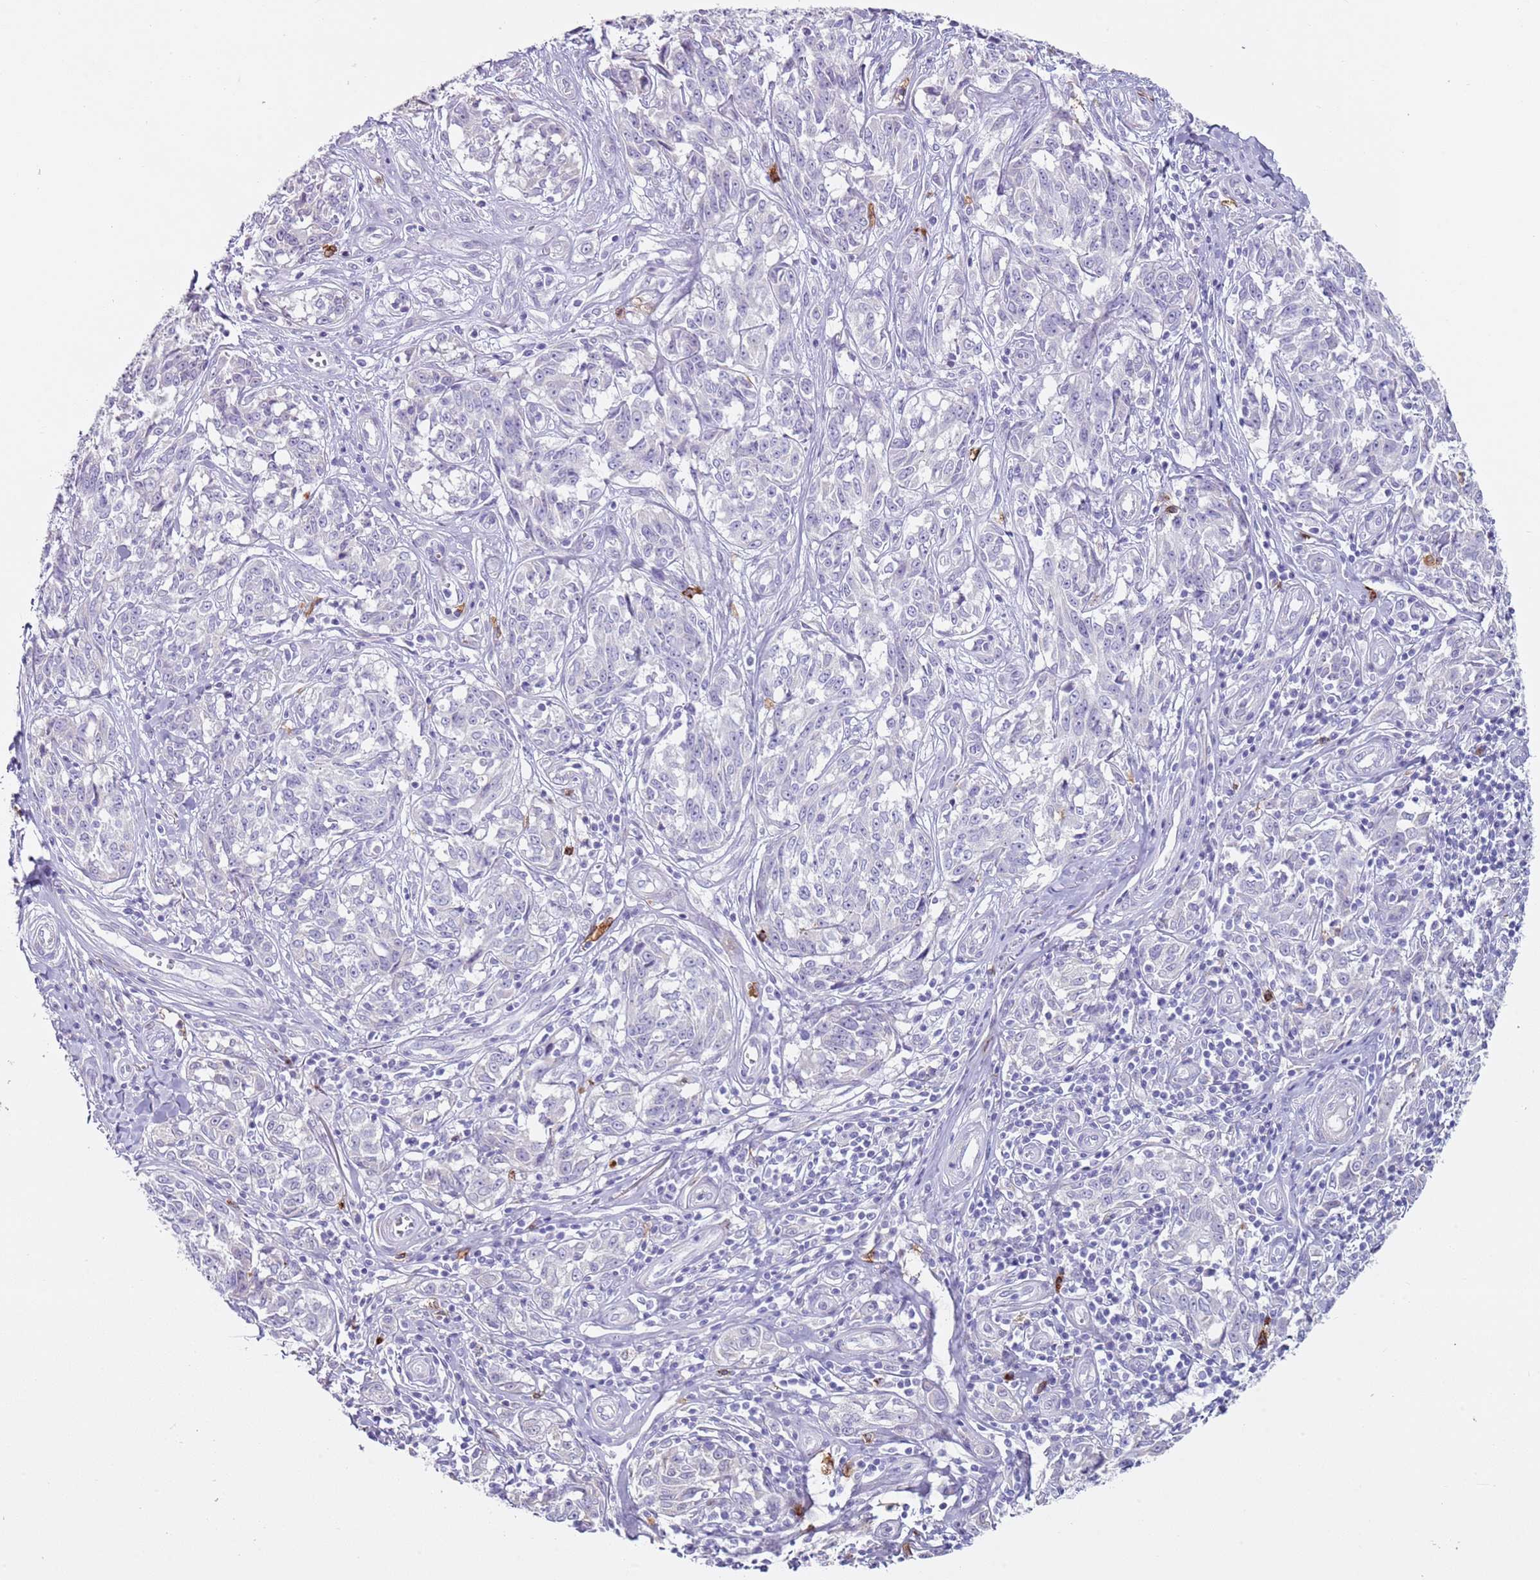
{"staining": {"intensity": "negative", "quantity": "none", "location": "none"}, "tissue": "melanoma", "cell_type": "Tumor cells", "image_type": "cancer", "snomed": [{"axis": "morphology", "description": "Normal tissue, NOS"}, {"axis": "morphology", "description": "Malignant melanoma, NOS"}, {"axis": "topography", "description": "Skin"}], "caption": "High magnification brightfield microscopy of malignant melanoma stained with DAB (brown) and counterstained with hematoxylin (blue): tumor cells show no significant positivity.", "gene": "CD177", "patient": {"sex": "female", "age": 64}}